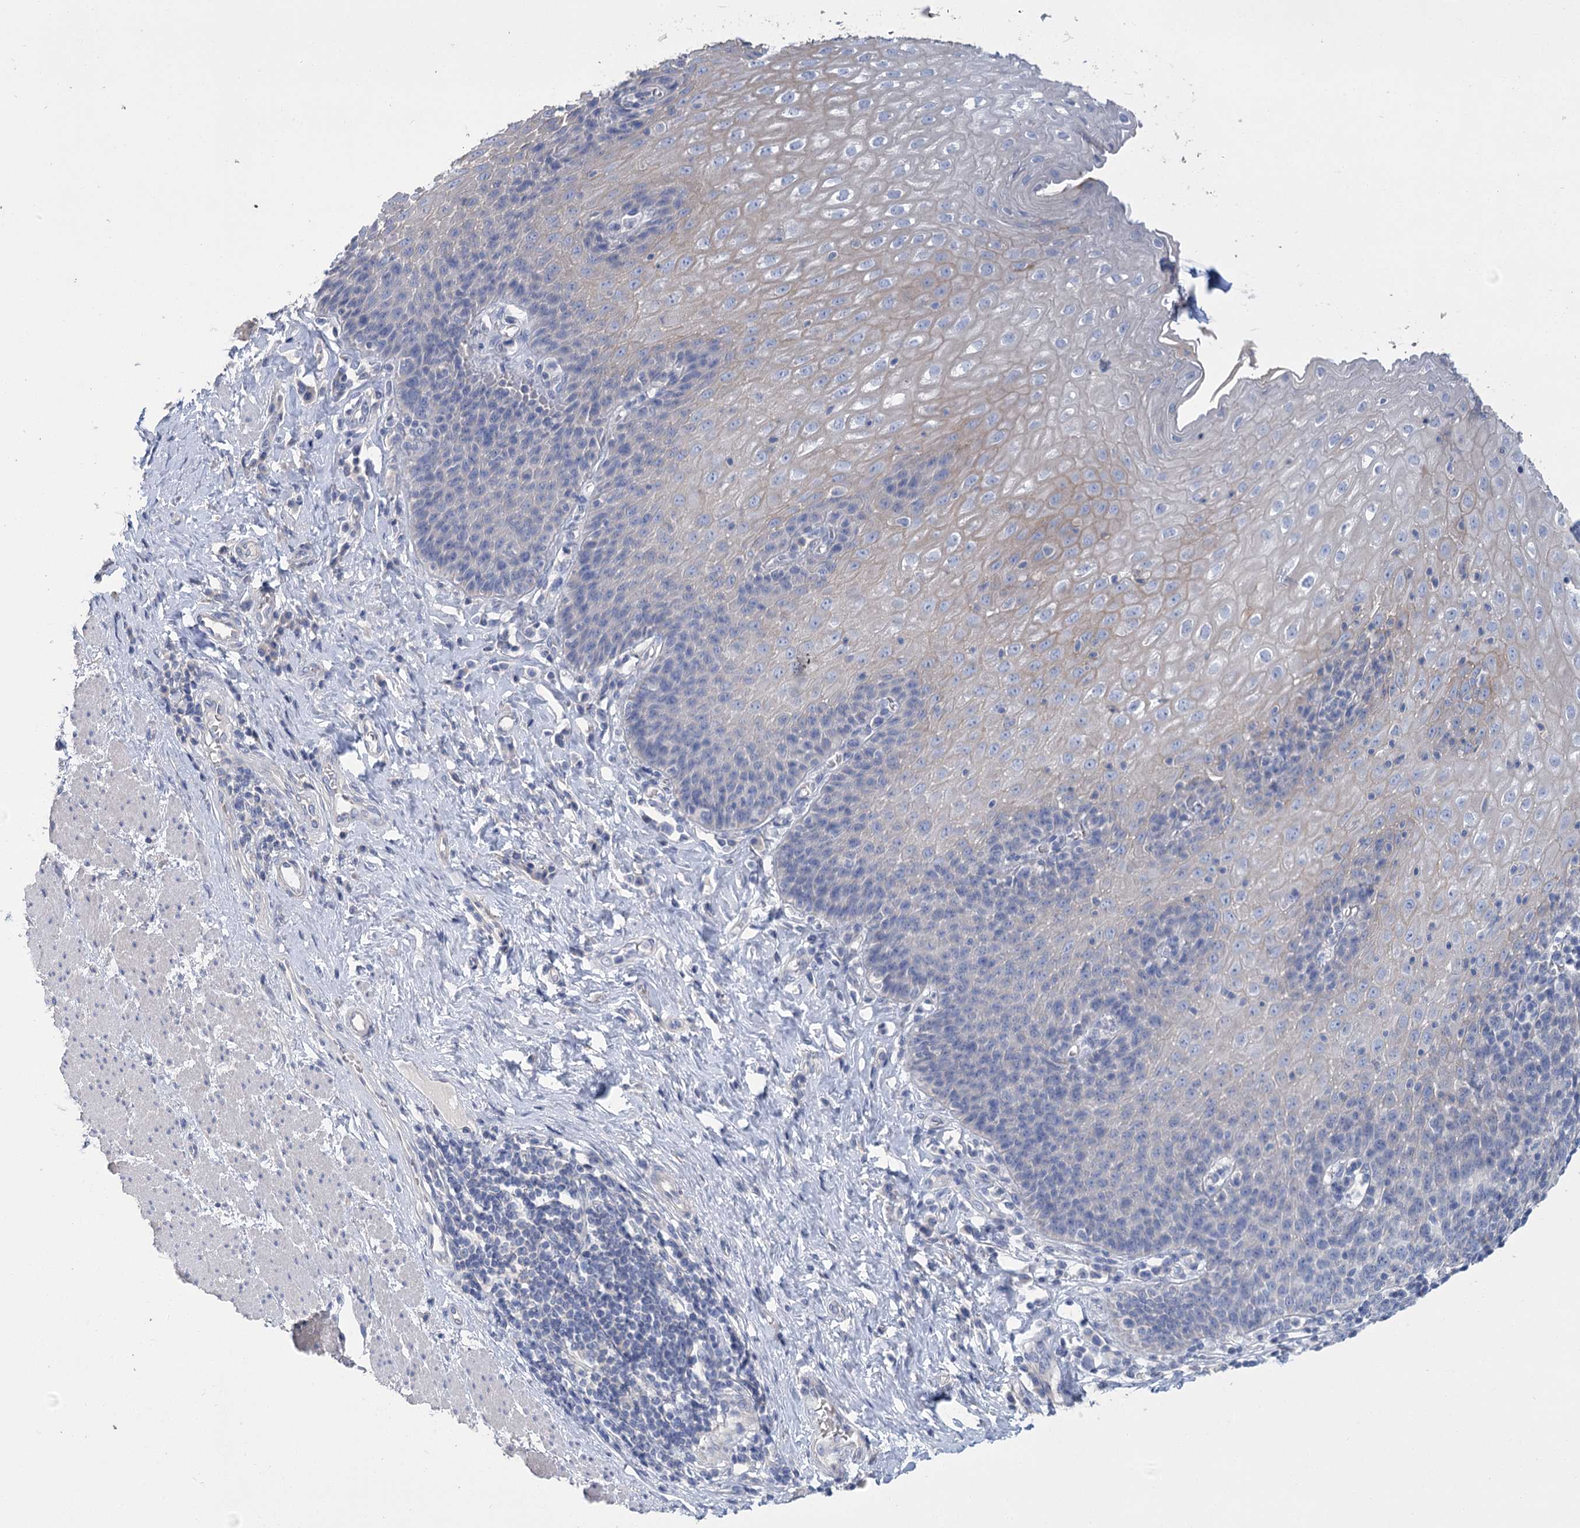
{"staining": {"intensity": "weak", "quantity": "<25%", "location": "cytoplasmic/membranous"}, "tissue": "esophagus", "cell_type": "Squamous epithelial cells", "image_type": "normal", "snomed": [{"axis": "morphology", "description": "Normal tissue, NOS"}, {"axis": "topography", "description": "Esophagus"}], "caption": "High power microscopy micrograph of an immunohistochemistry micrograph of unremarkable esophagus, revealing no significant expression in squamous epithelial cells.", "gene": "SLC9A3", "patient": {"sex": "female", "age": 61}}